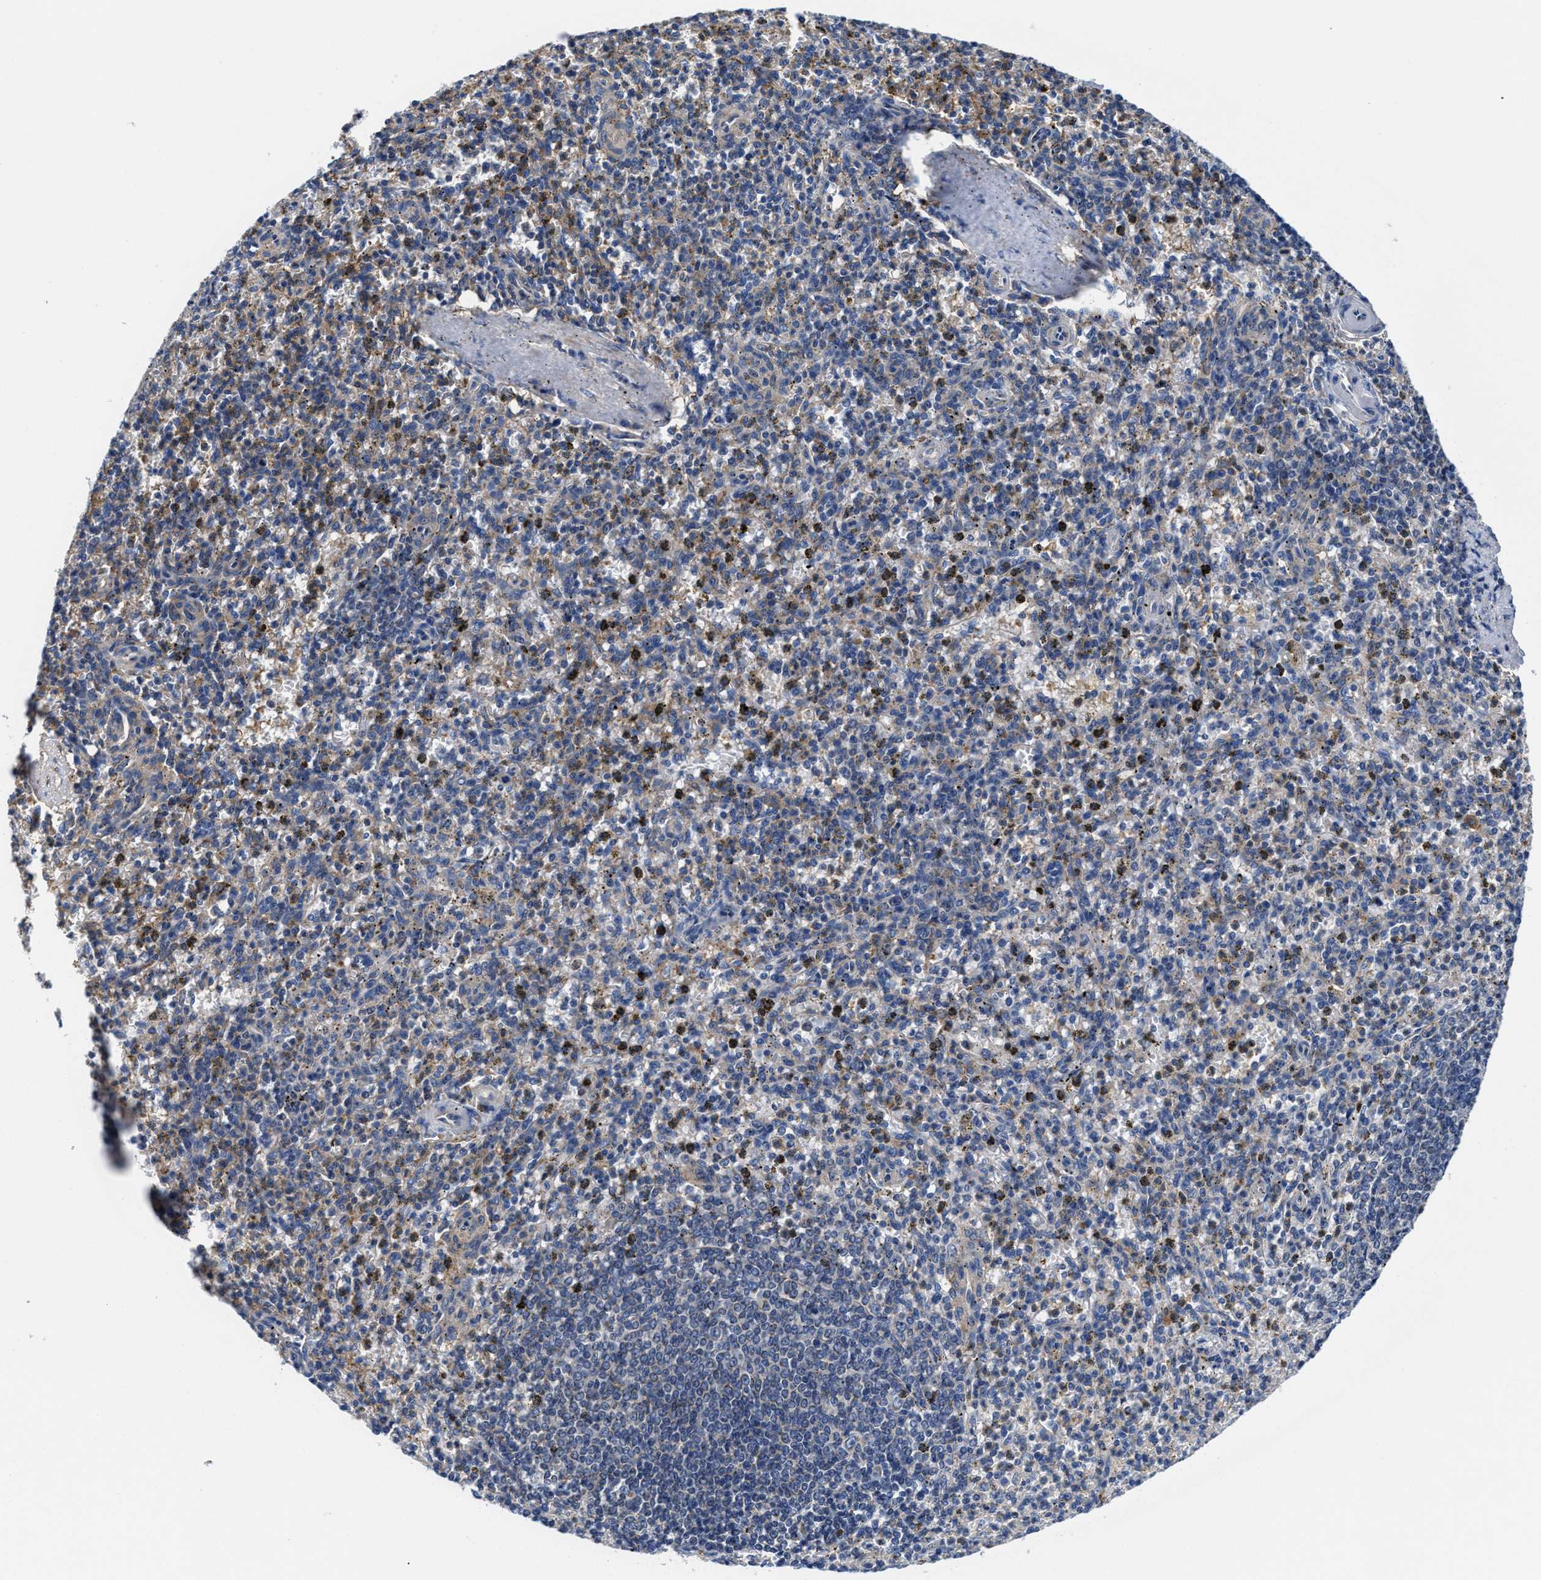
{"staining": {"intensity": "weak", "quantity": "25%-75%", "location": "cytoplasmic/membranous"}, "tissue": "spleen", "cell_type": "Cells in red pulp", "image_type": "normal", "snomed": [{"axis": "morphology", "description": "Normal tissue, NOS"}, {"axis": "topography", "description": "Spleen"}], "caption": "Immunohistochemistry (IHC) image of unremarkable spleen: spleen stained using immunohistochemistry (IHC) displays low levels of weak protein expression localized specifically in the cytoplasmic/membranous of cells in red pulp, appearing as a cytoplasmic/membranous brown color.", "gene": "TMEM30A", "patient": {"sex": "male", "age": 72}}